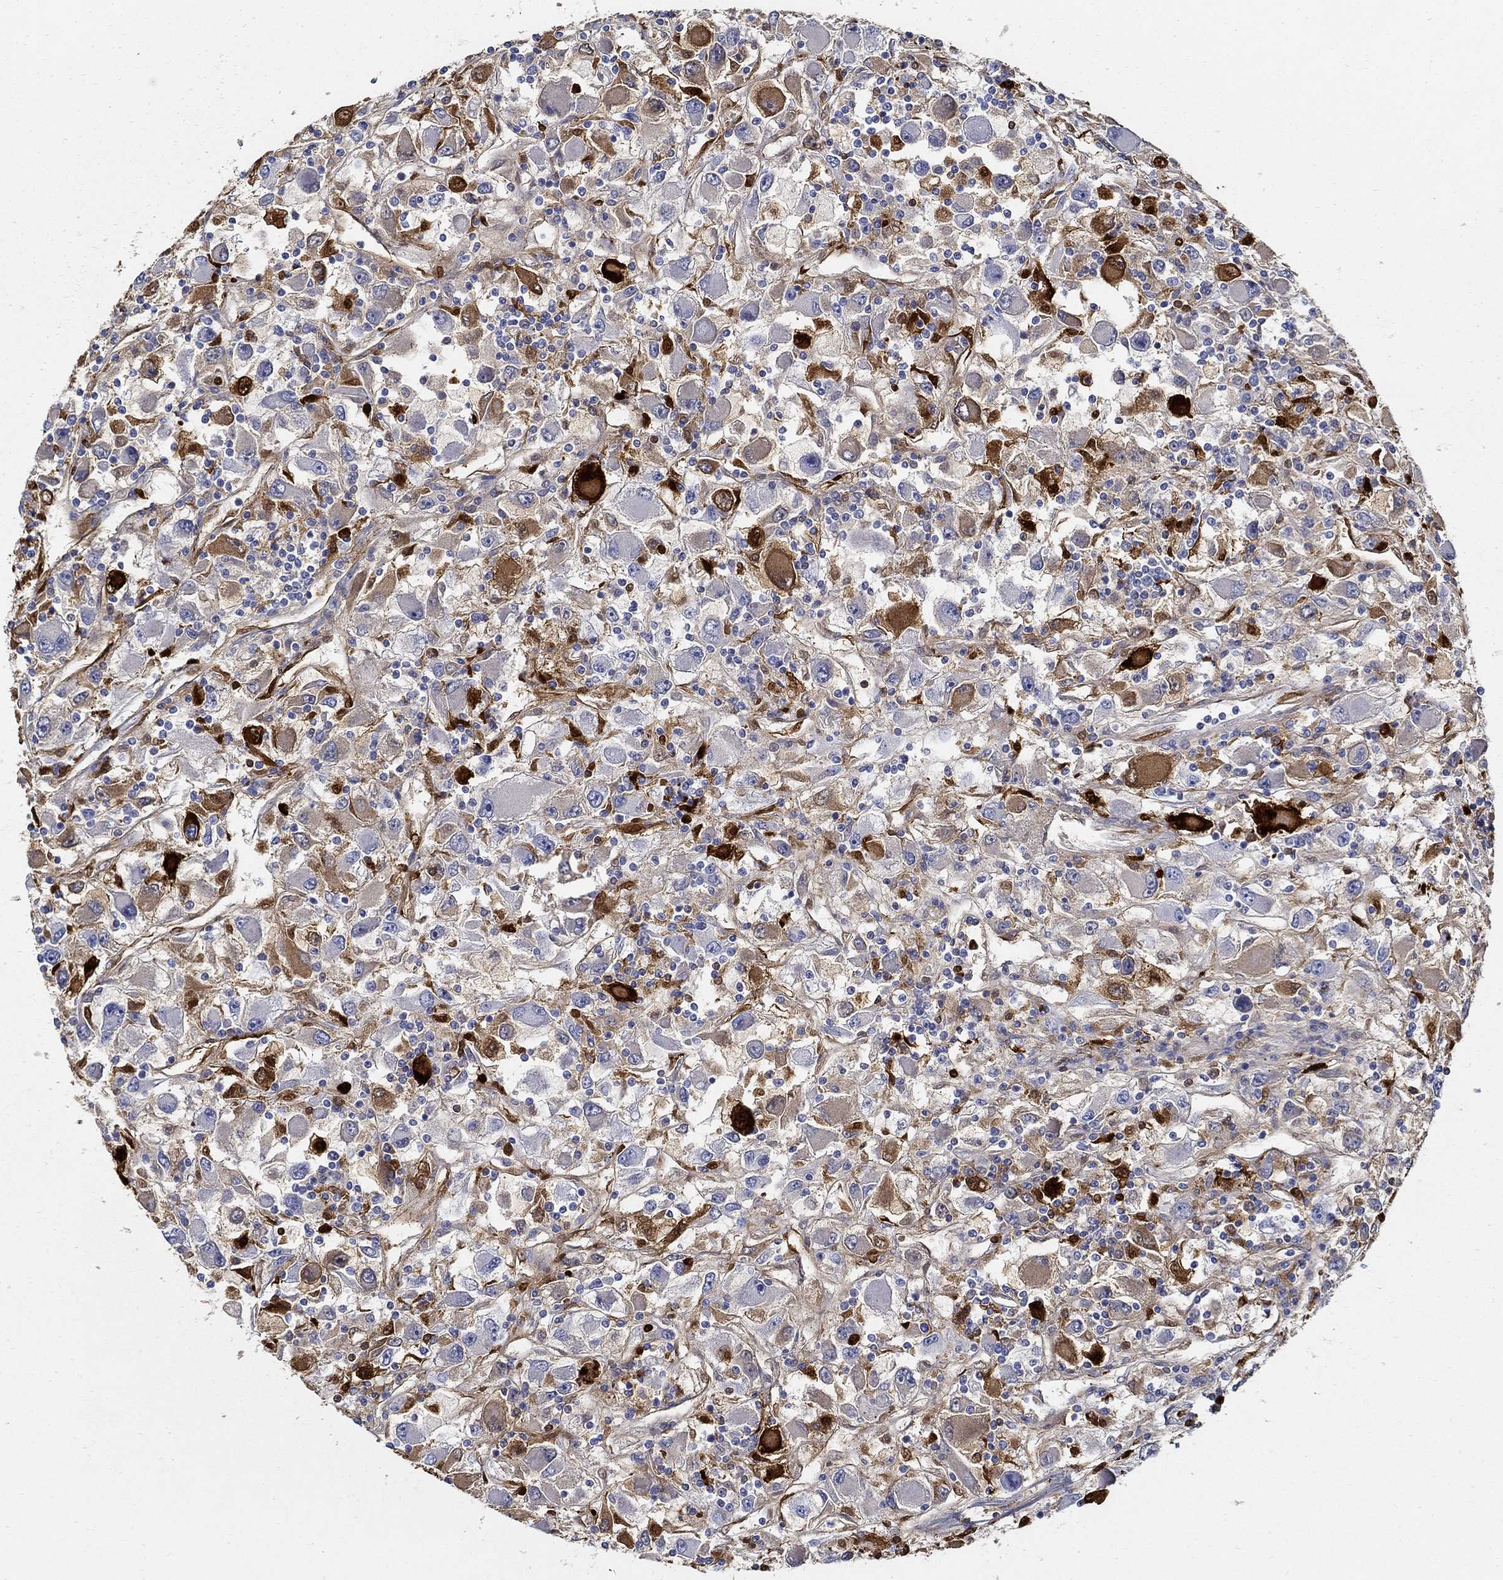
{"staining": {"intensity": "strong", "quantity": "<25%", "location": "cytoplasmic/membranous"}, "tissue": "renal cancer", "cell_type": "Tumor cells", "image_type": "cancer", "snomed": [{"axis": "morphology", "description": "Adenocarcinoma, NOS"}, {"axis": "topography", "description": "Kidney"}], "caption": "Adenocarcinoma (renal) was stained to show a protein in brown. There is medium levels of strong cytoplasmic/membranous positivity in about <25% of tumor cells.", "gene": "TGFBI", "patient": {"sex": "female", "age": 67}}